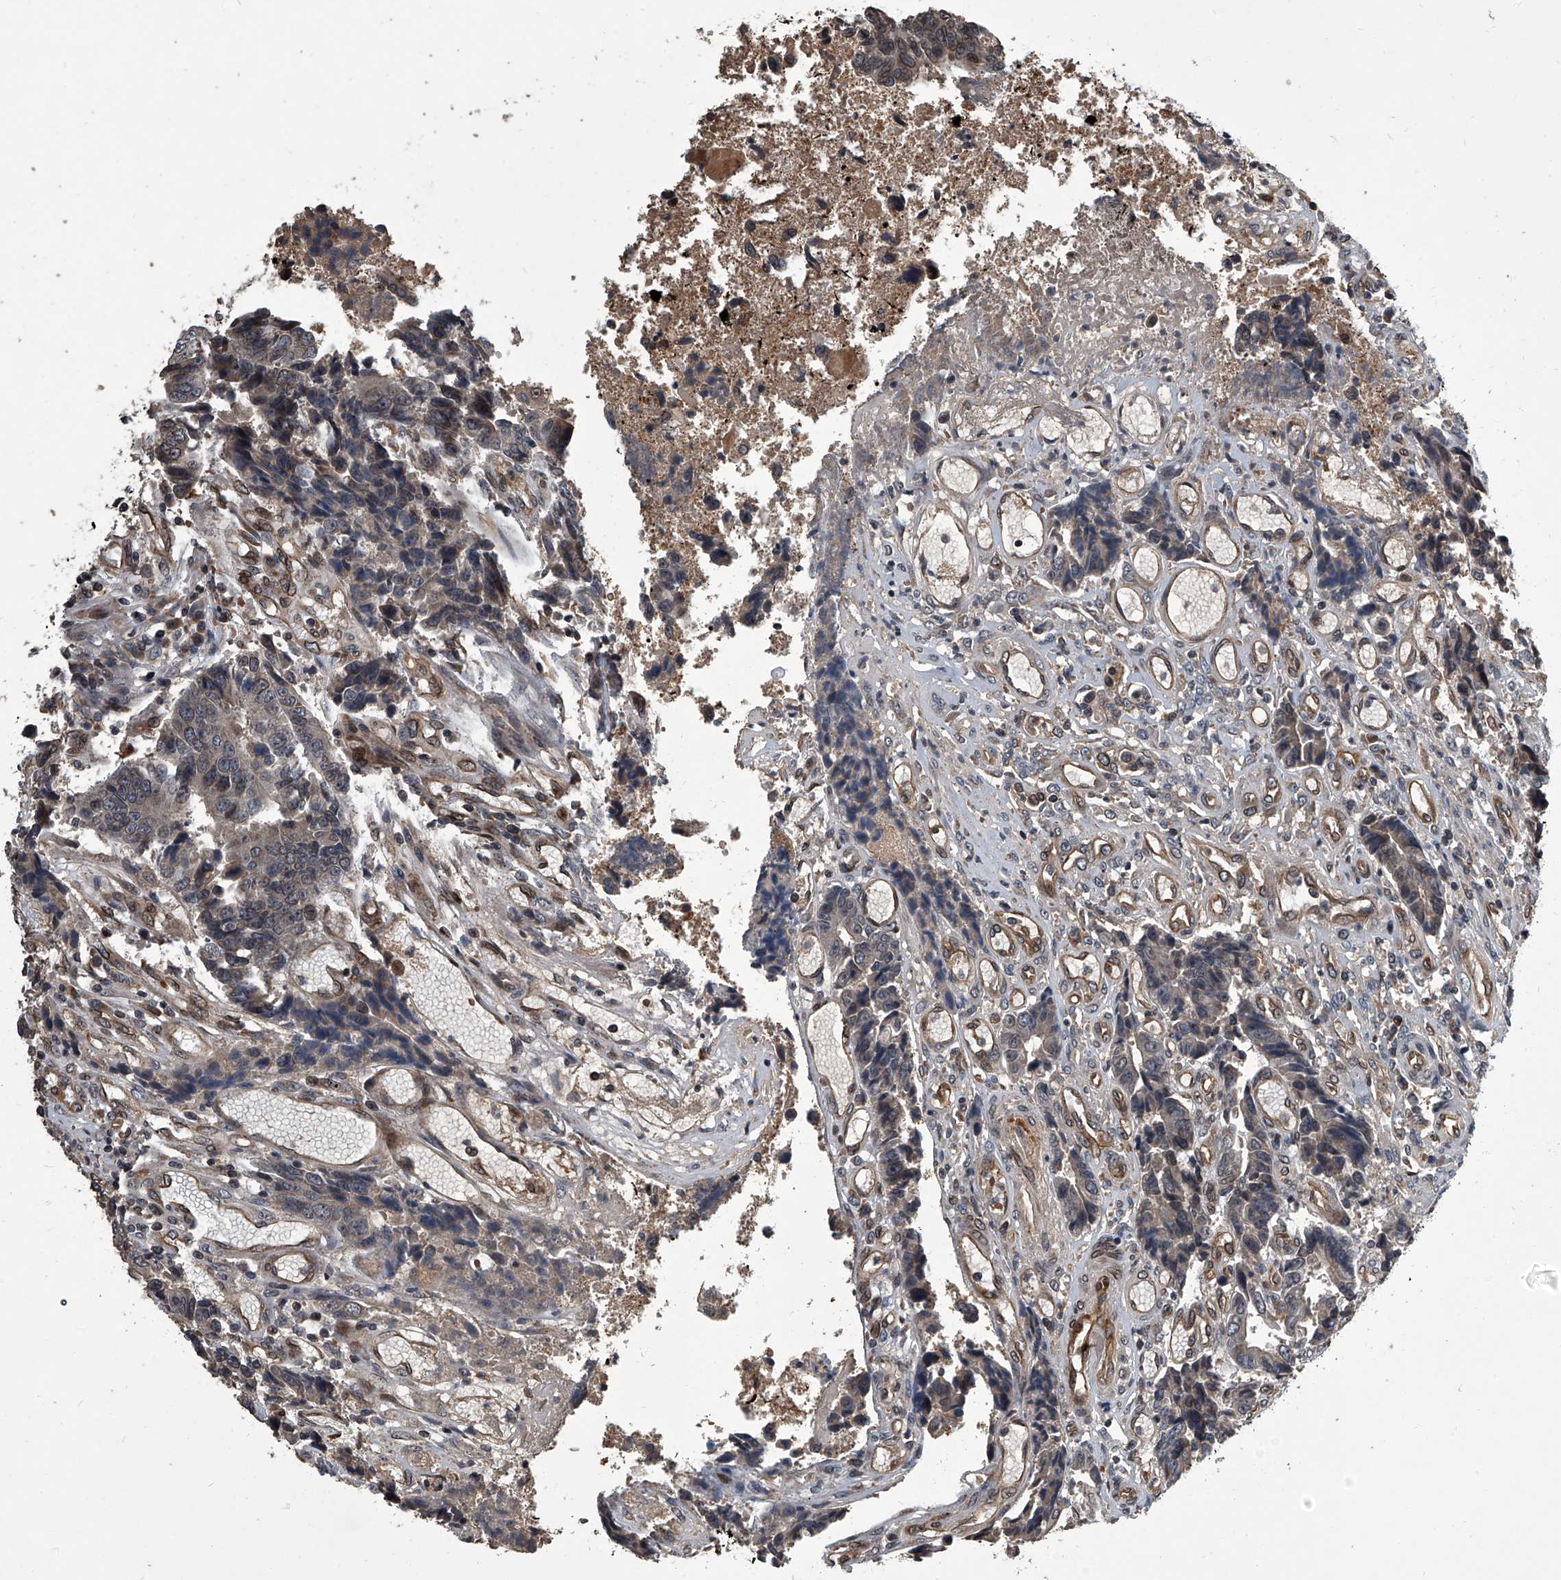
{"staining": {"intensity": "moderate", "quantity": "<25%", "location": "cytoplasmic/membranous,nuclear"}, "tissue": "colorectal cancer", "cell_type": "Tumor cells", "image_type": "cancer", "snomed": [{"axis": "morphology", "description": "Adenocarcinoma, NOS"}, {"axis": "topography", "description": "Rectum"}], "caption": "Immunohistochemical staining of colorectal adenocarcinoma exhibits low levels of moderate cytoplasmic/membranous and nuclear protein staining in about <25% of tumor cells.", "gene": "LRRC8C", "patient": {"sex": "male", "age": 84}}